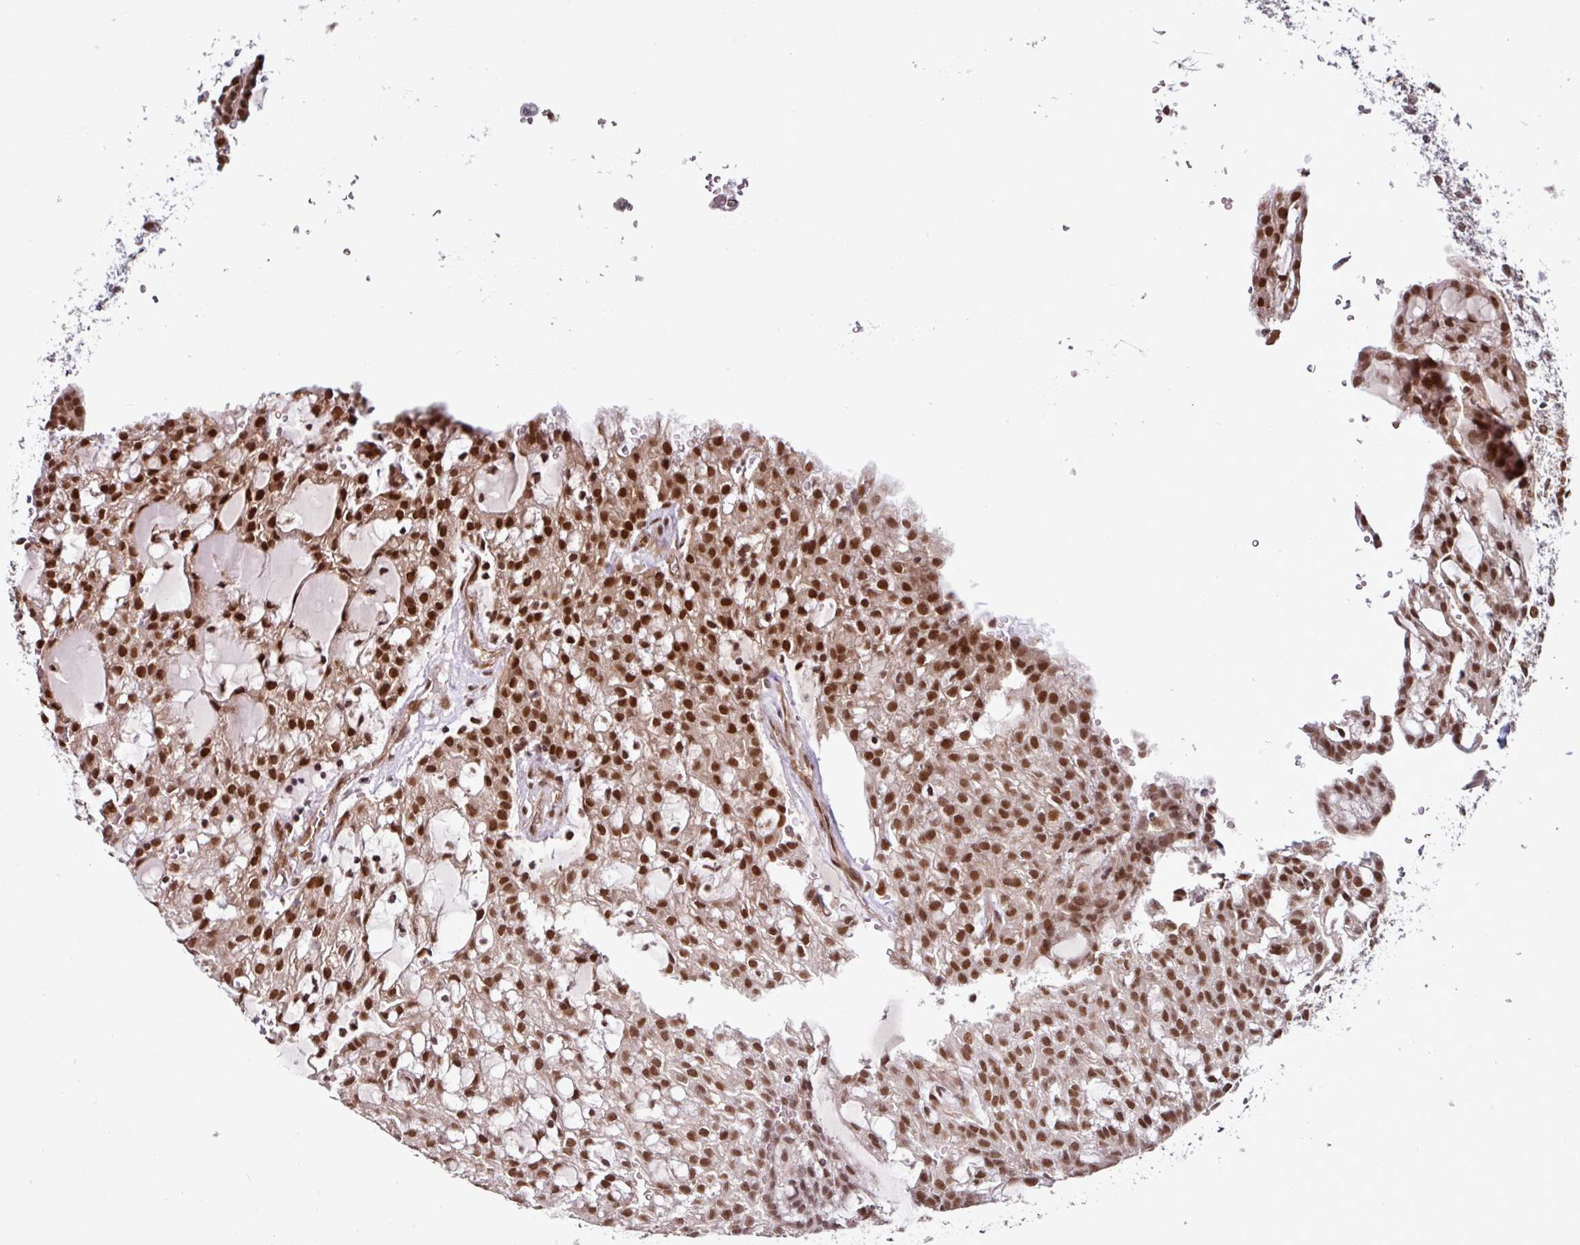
{"staining": {"intensity": "strong", "quantity": ">75%", "location": "nuclear"}, "tissue": "renal cancer", "cell_type": "Tumor cells", "image_type": "cancer", "snomed": [{"axis": "morphology", "description": "Adenocarcinoma, NOS"}, {"axis": "topography", "description": "Kidney"}], "caption": "Protein positivity by immunohistochemistry (IHC) exhibits strong nuclear staining in about >75% of tumor cells in adenocarcinoma (renal).", "gene": "MORF4L2", "patient": {"sex": "male", "age": 63}}